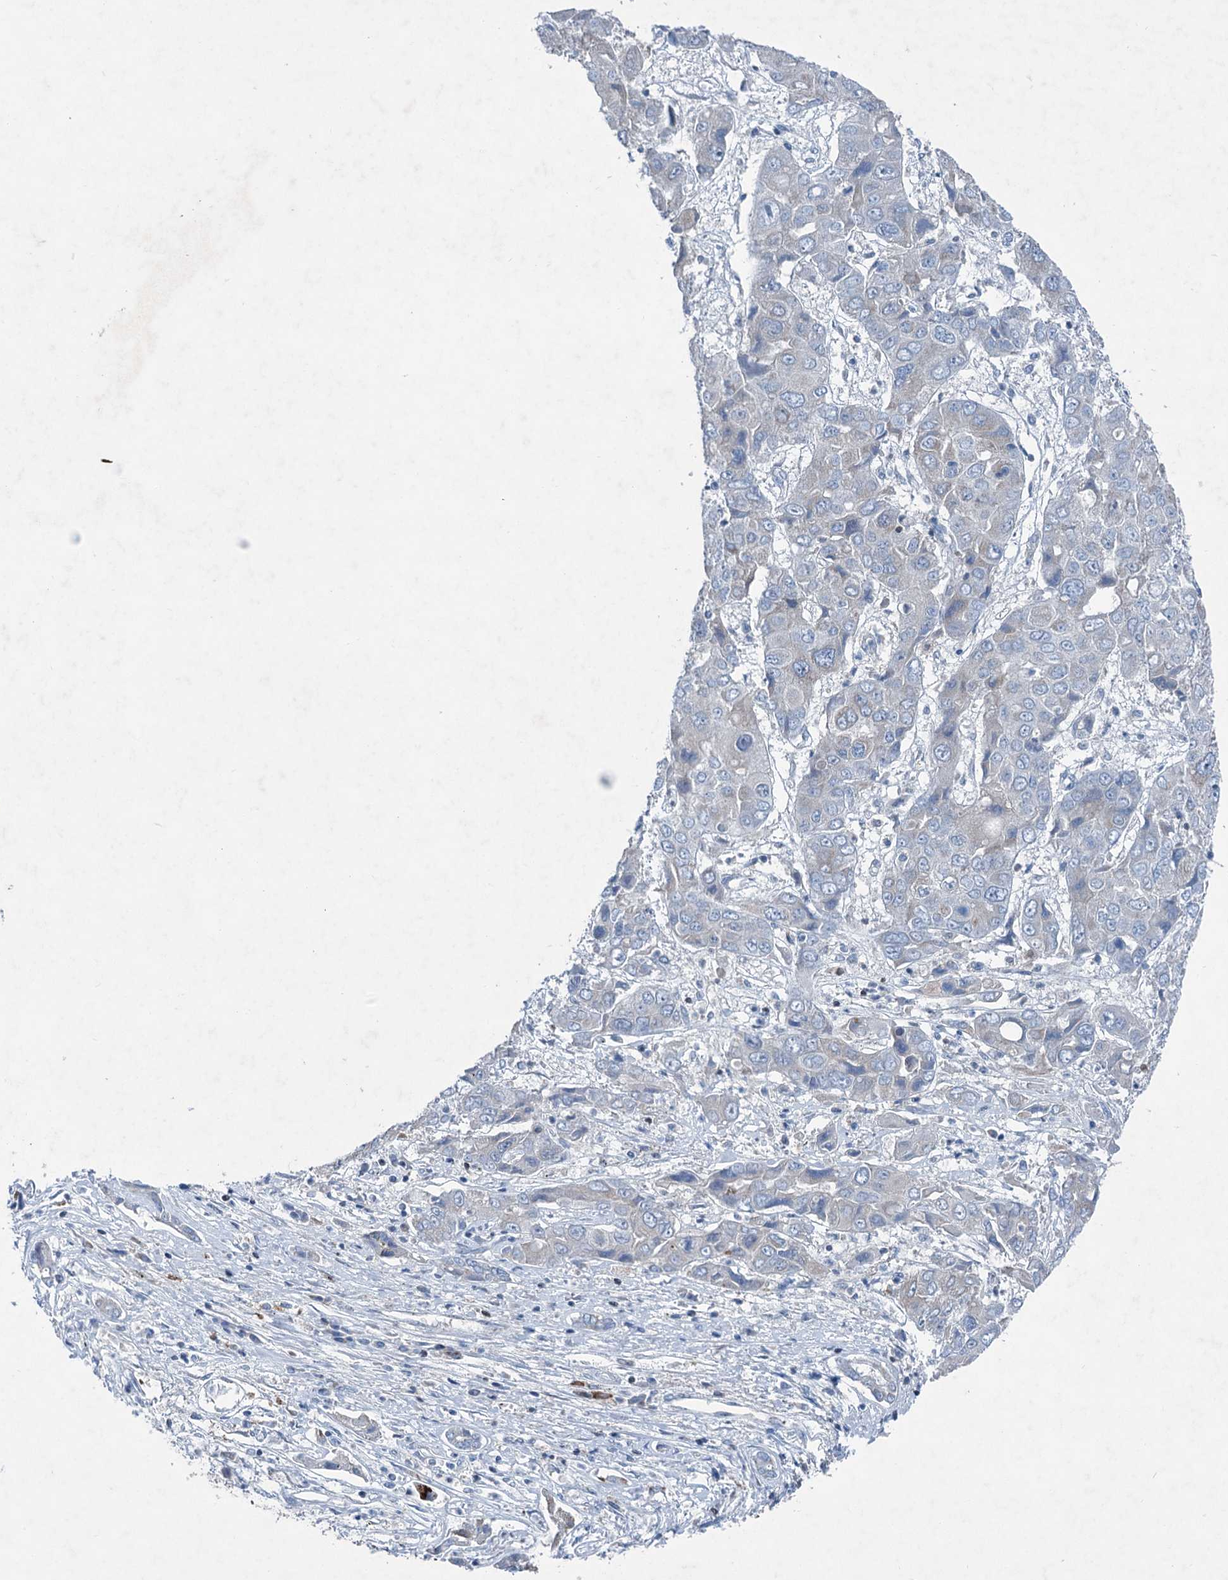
{"staining": {"intensity": "negative", "quantity": "none", "location": "none"}, "tissue": "liver cancer", "cell_type": "Tumor cells", "image_type": "cancer", "snomed": [{"axis": "morphology", "description": "Cholangiocarcinoma"}, {"axis": "topography", "description": "Liver"}], "caption": "Histopathology image shows no protein expression in tumor cells of liver cholangiocarcinoma tissue.", "gene": "ELP4", "patient": {"sex": "male", "age": 67}}